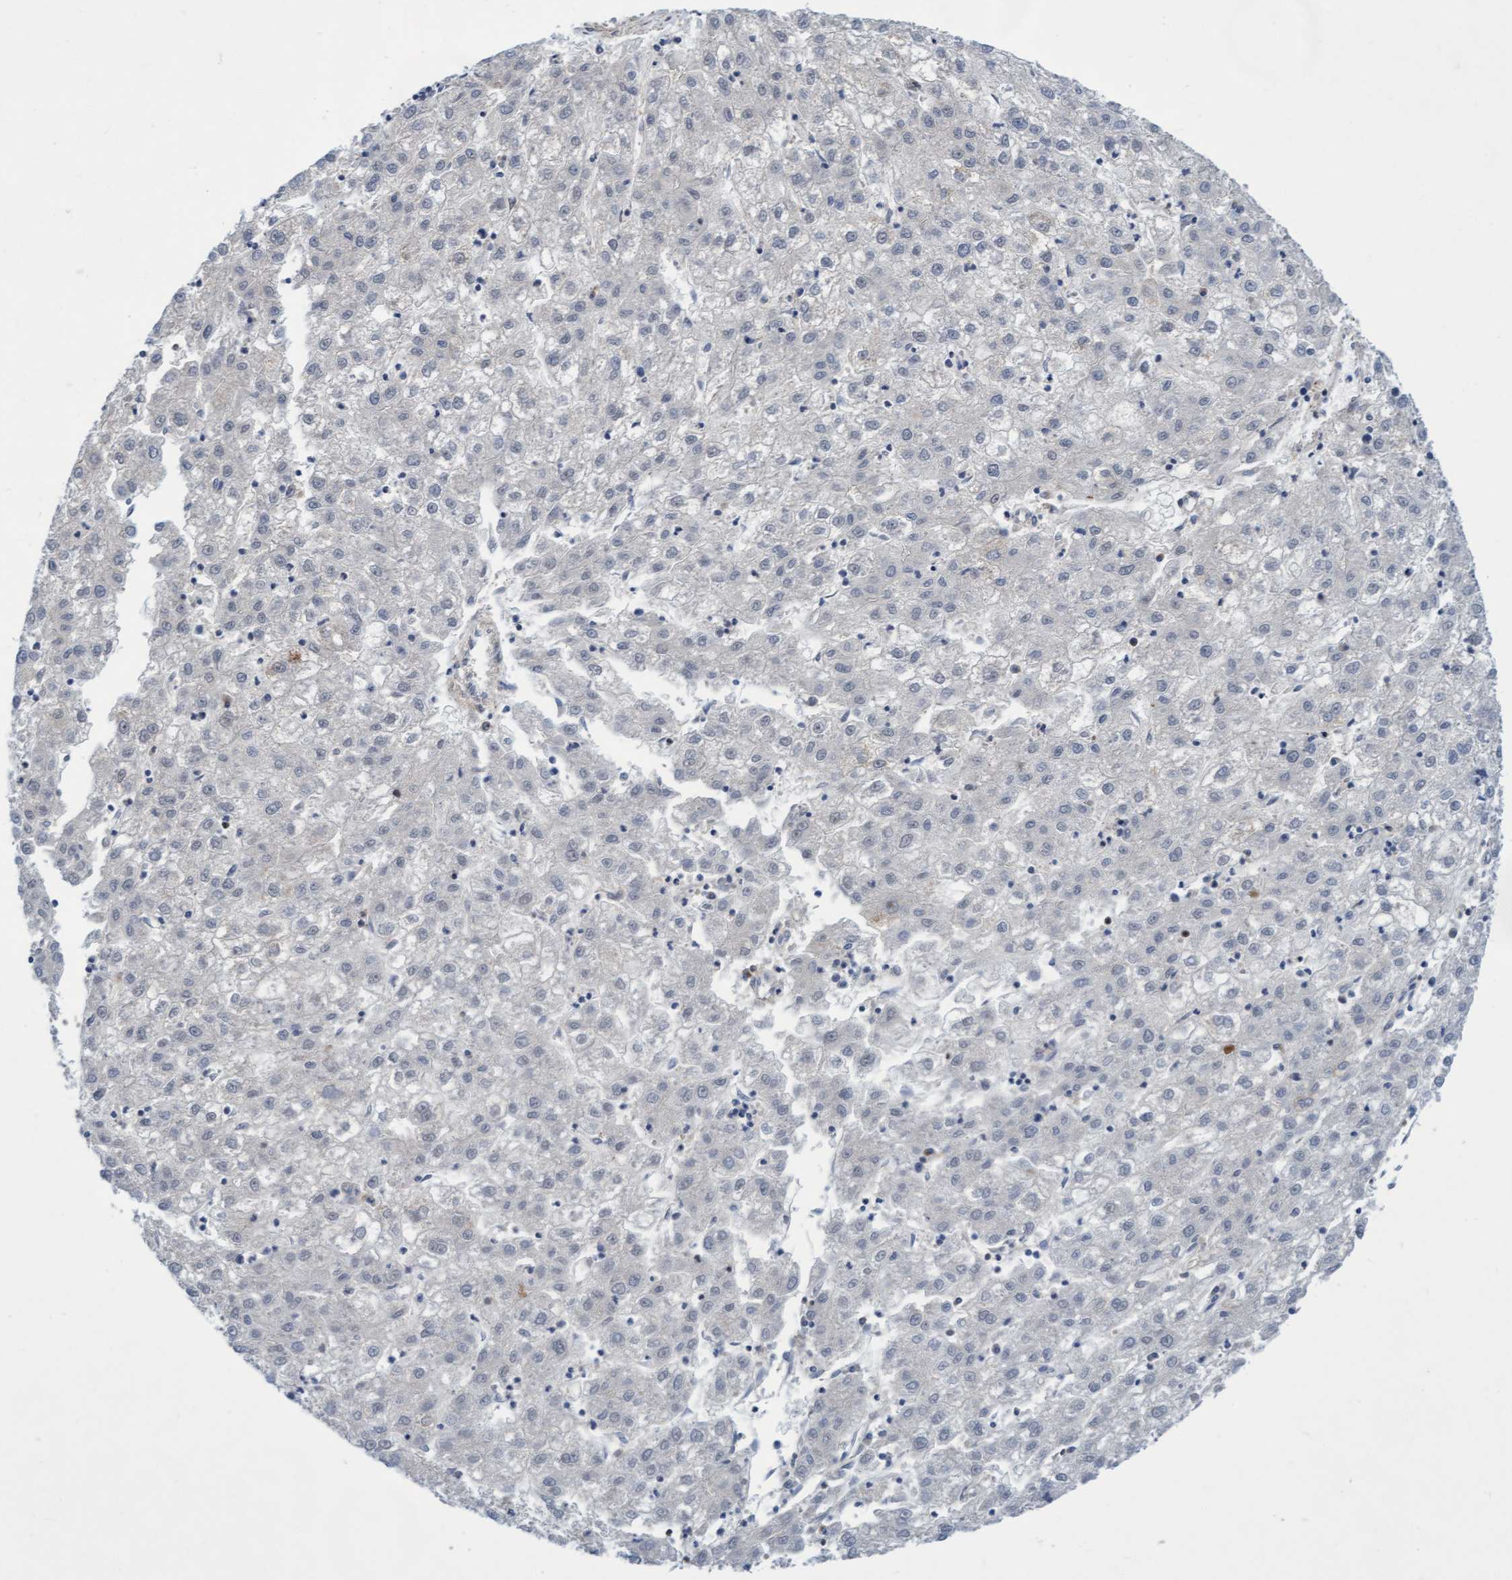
{"staining": {"intensity": "negative", "quantity": "none", "location": "none"}, "tissue": "liver cancer", "cell_type": "Tumor cells", "image_type": "cancer", "snomed": [{"axis": "morphology", "description": "Carcinoma, Hepatocellular, NOS"}, {"axis": "topography", "description": "Liver"}], "caption": "Human liver cancer (hepatocellular carcinoma) stained for a protein using immunohistochemistry (IHC) displays no expression in tumor cells.", "gene": "RAP1GAP2", "patient": {"sex": "male", "age": 72}}